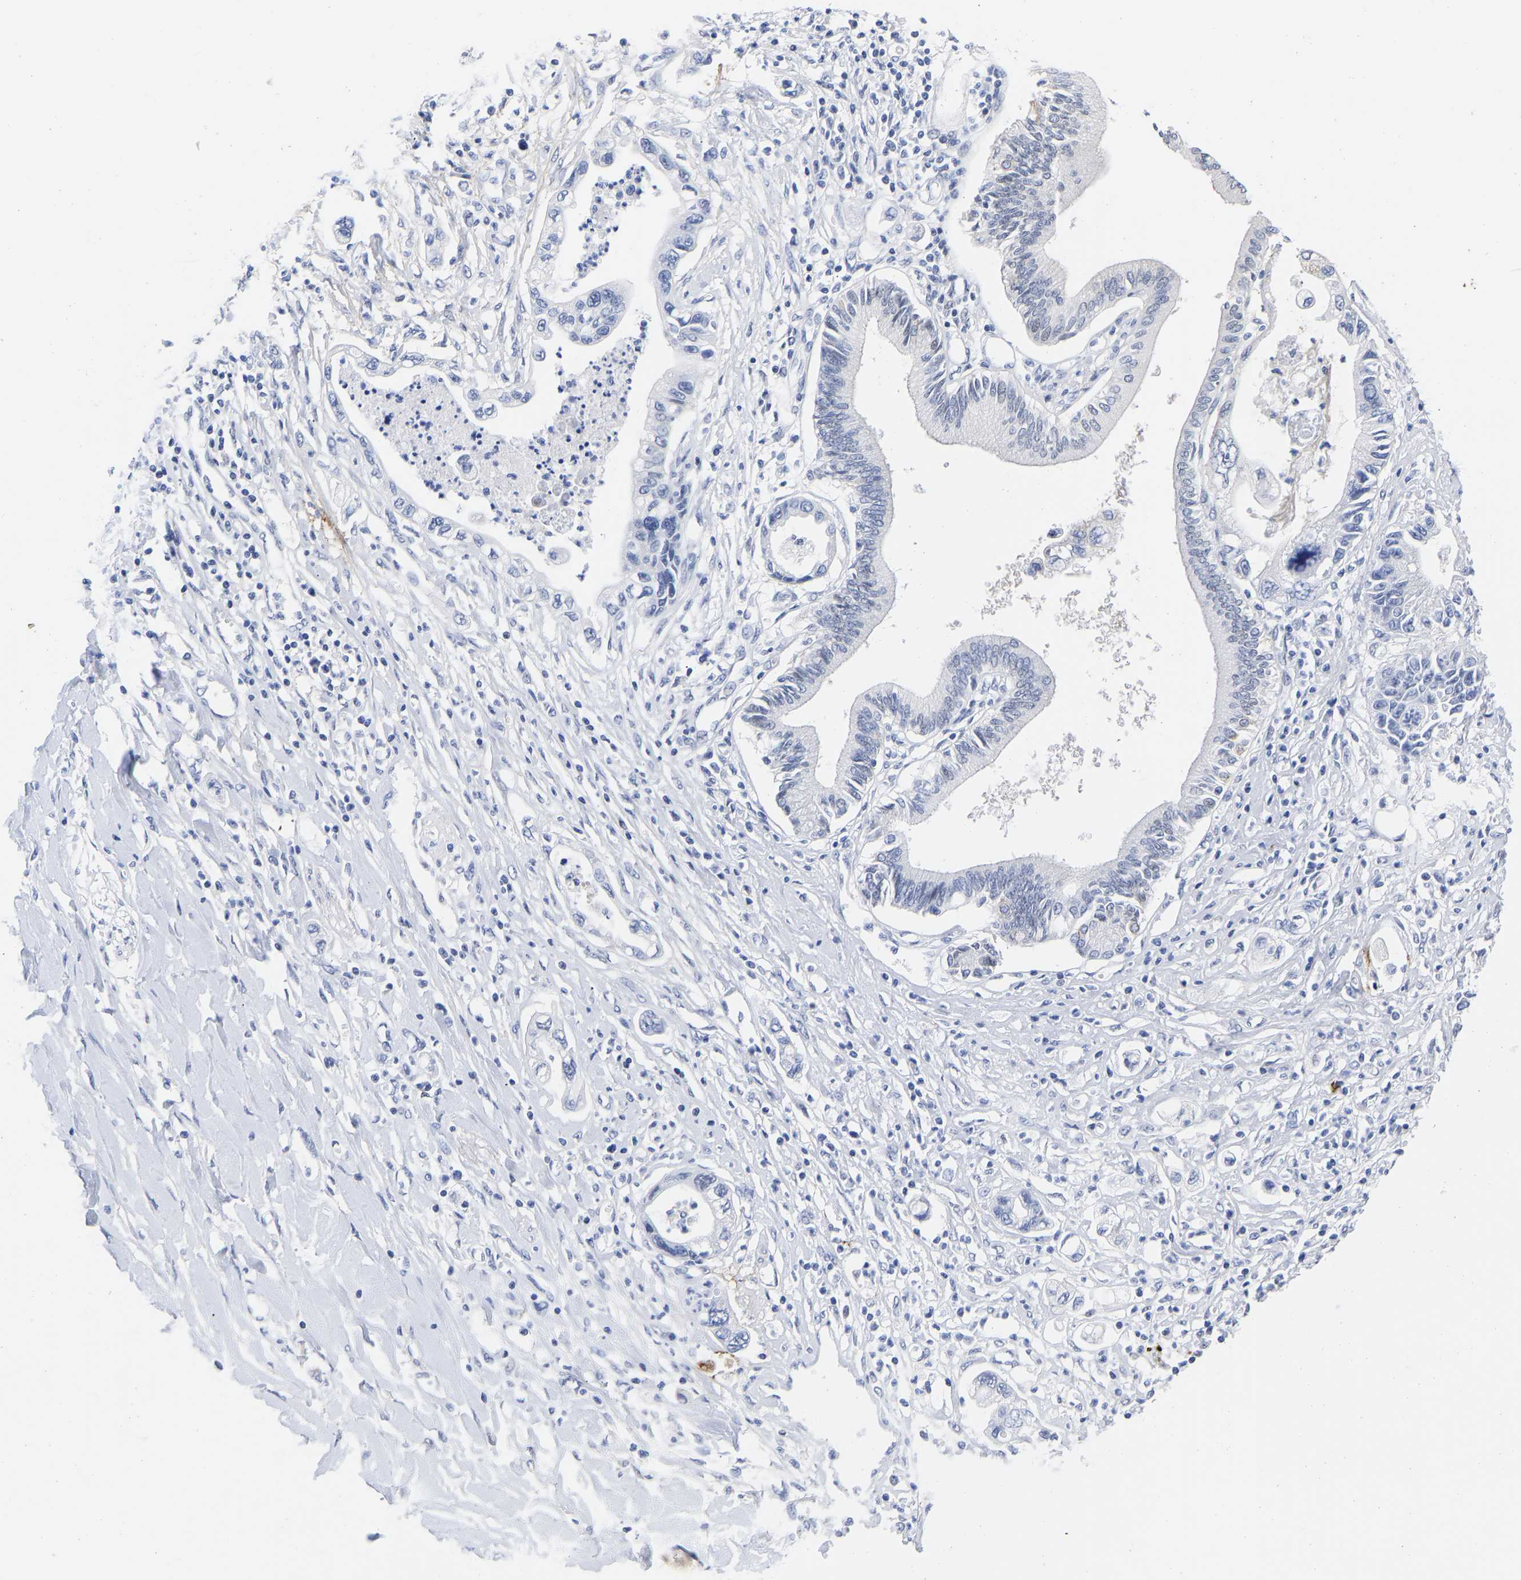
{"staining": {"intensity": "negative", "quantity": "none", "location": "none"}, "tissue": "pancreatic cancer", "cell_type": "Tumor cells", "image_type": "cancer", "snomed": [{"axis": "morphology", "description": "Adenocarcinoma, NOS"}, {"axis": "topography", "description": "Pancreas"}], "caption": "Tumor cells show no significant protein staining in pancreatic adenocarcinoma.", "gene": "GPA33", "patient": {"sex": "male", "age": 56}}